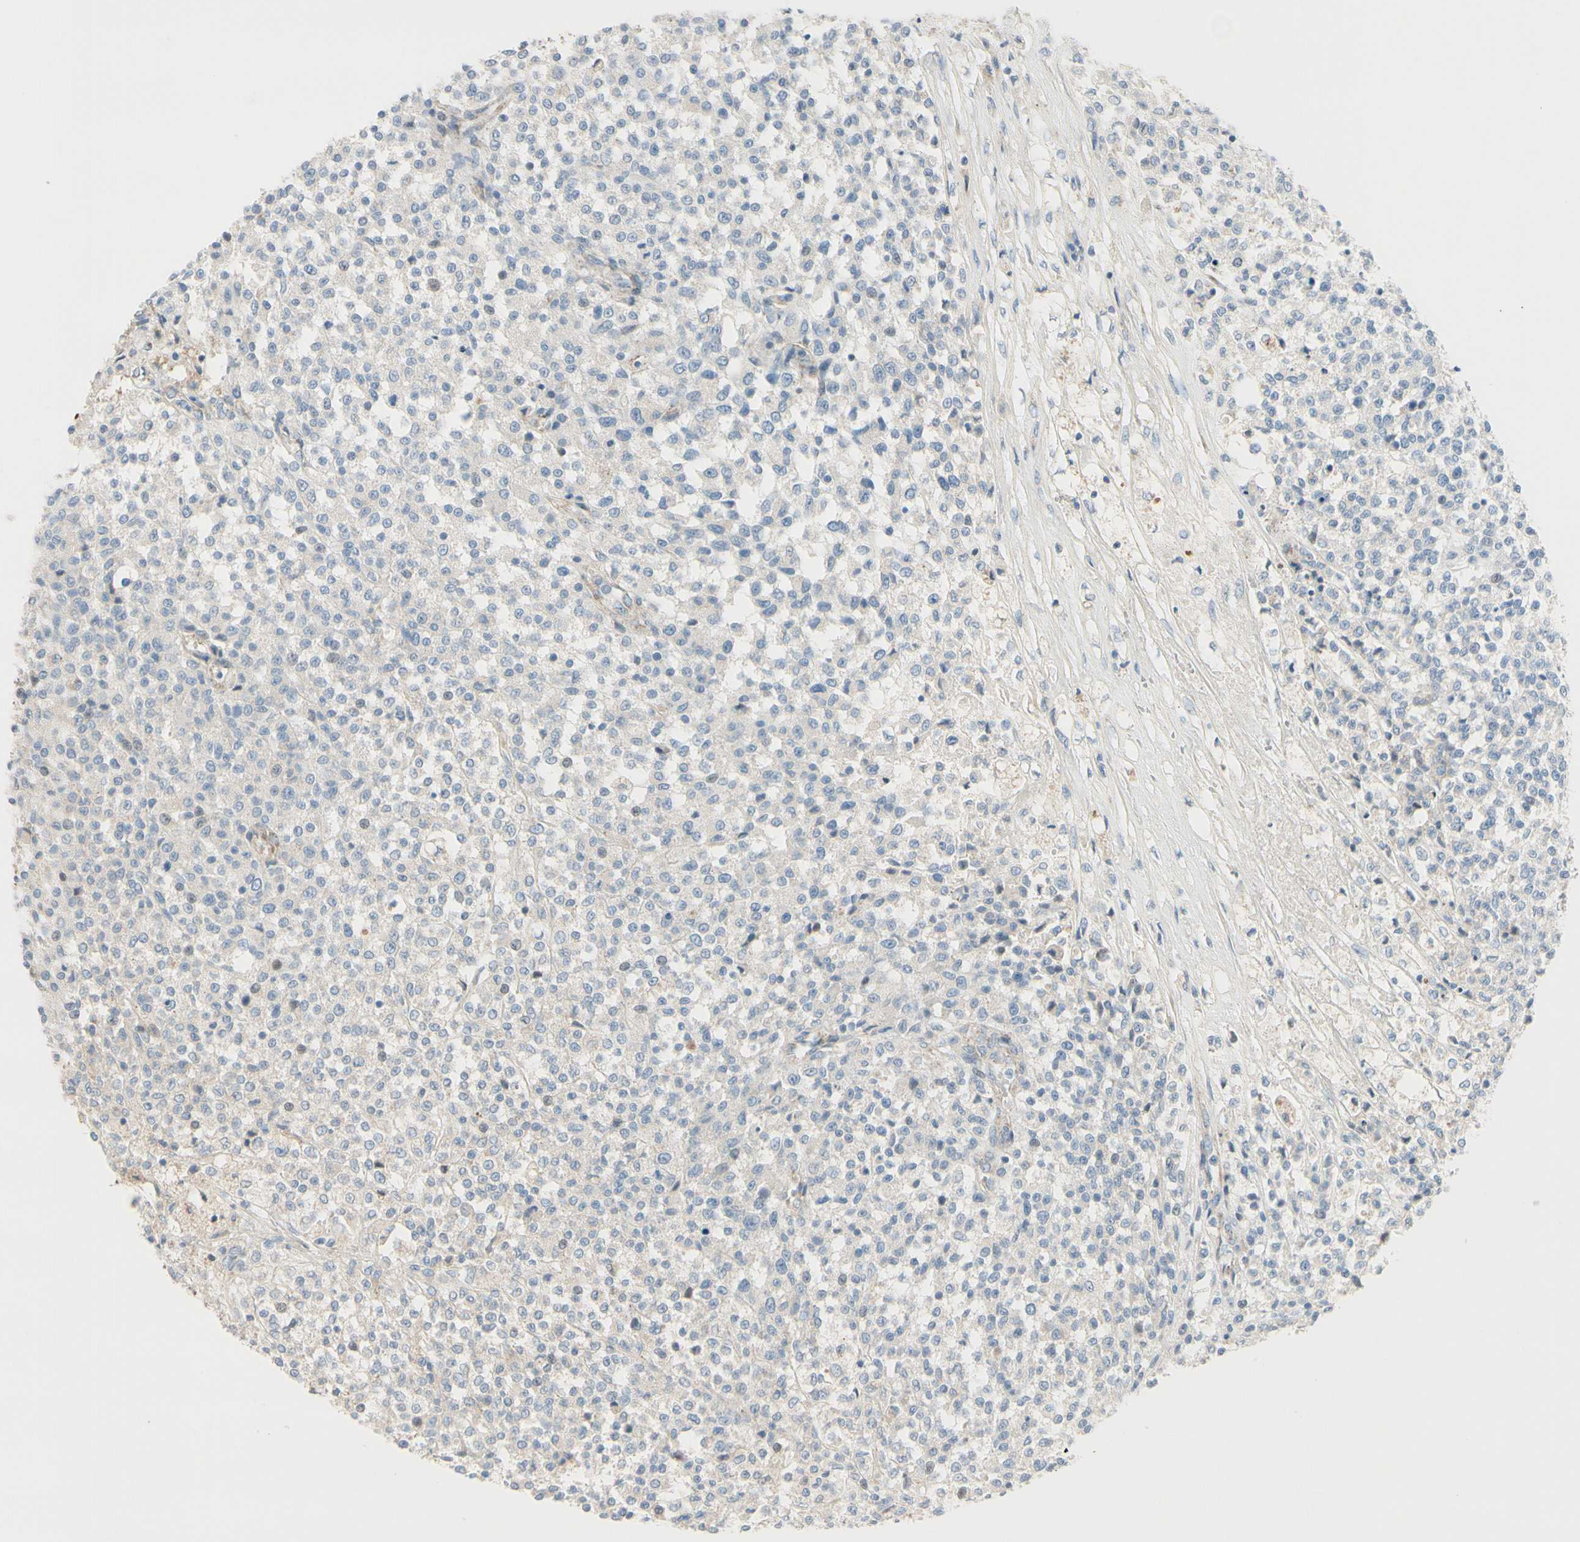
{"staining": {"intensity": "weak", "quantity": ">75%", "location": "cytoplasmic/membranous"}, "tissue": "testis cancer", "cell_type": "Tumor cells", "image_type": "cancer", "snomed": [{"axis": "morphology", "description": "Seminoma, NOS"}, {"axis": "topography", "description": "Testis"}], "caption": "Approximately >75% of tumor cells in testis cancer exhibit weak cytoplasmic/membranous protein staining as visualized by brown immunohistochemical staining.", "gene": "EPHA3", "patient": {"sex": "male", "age": 59}}